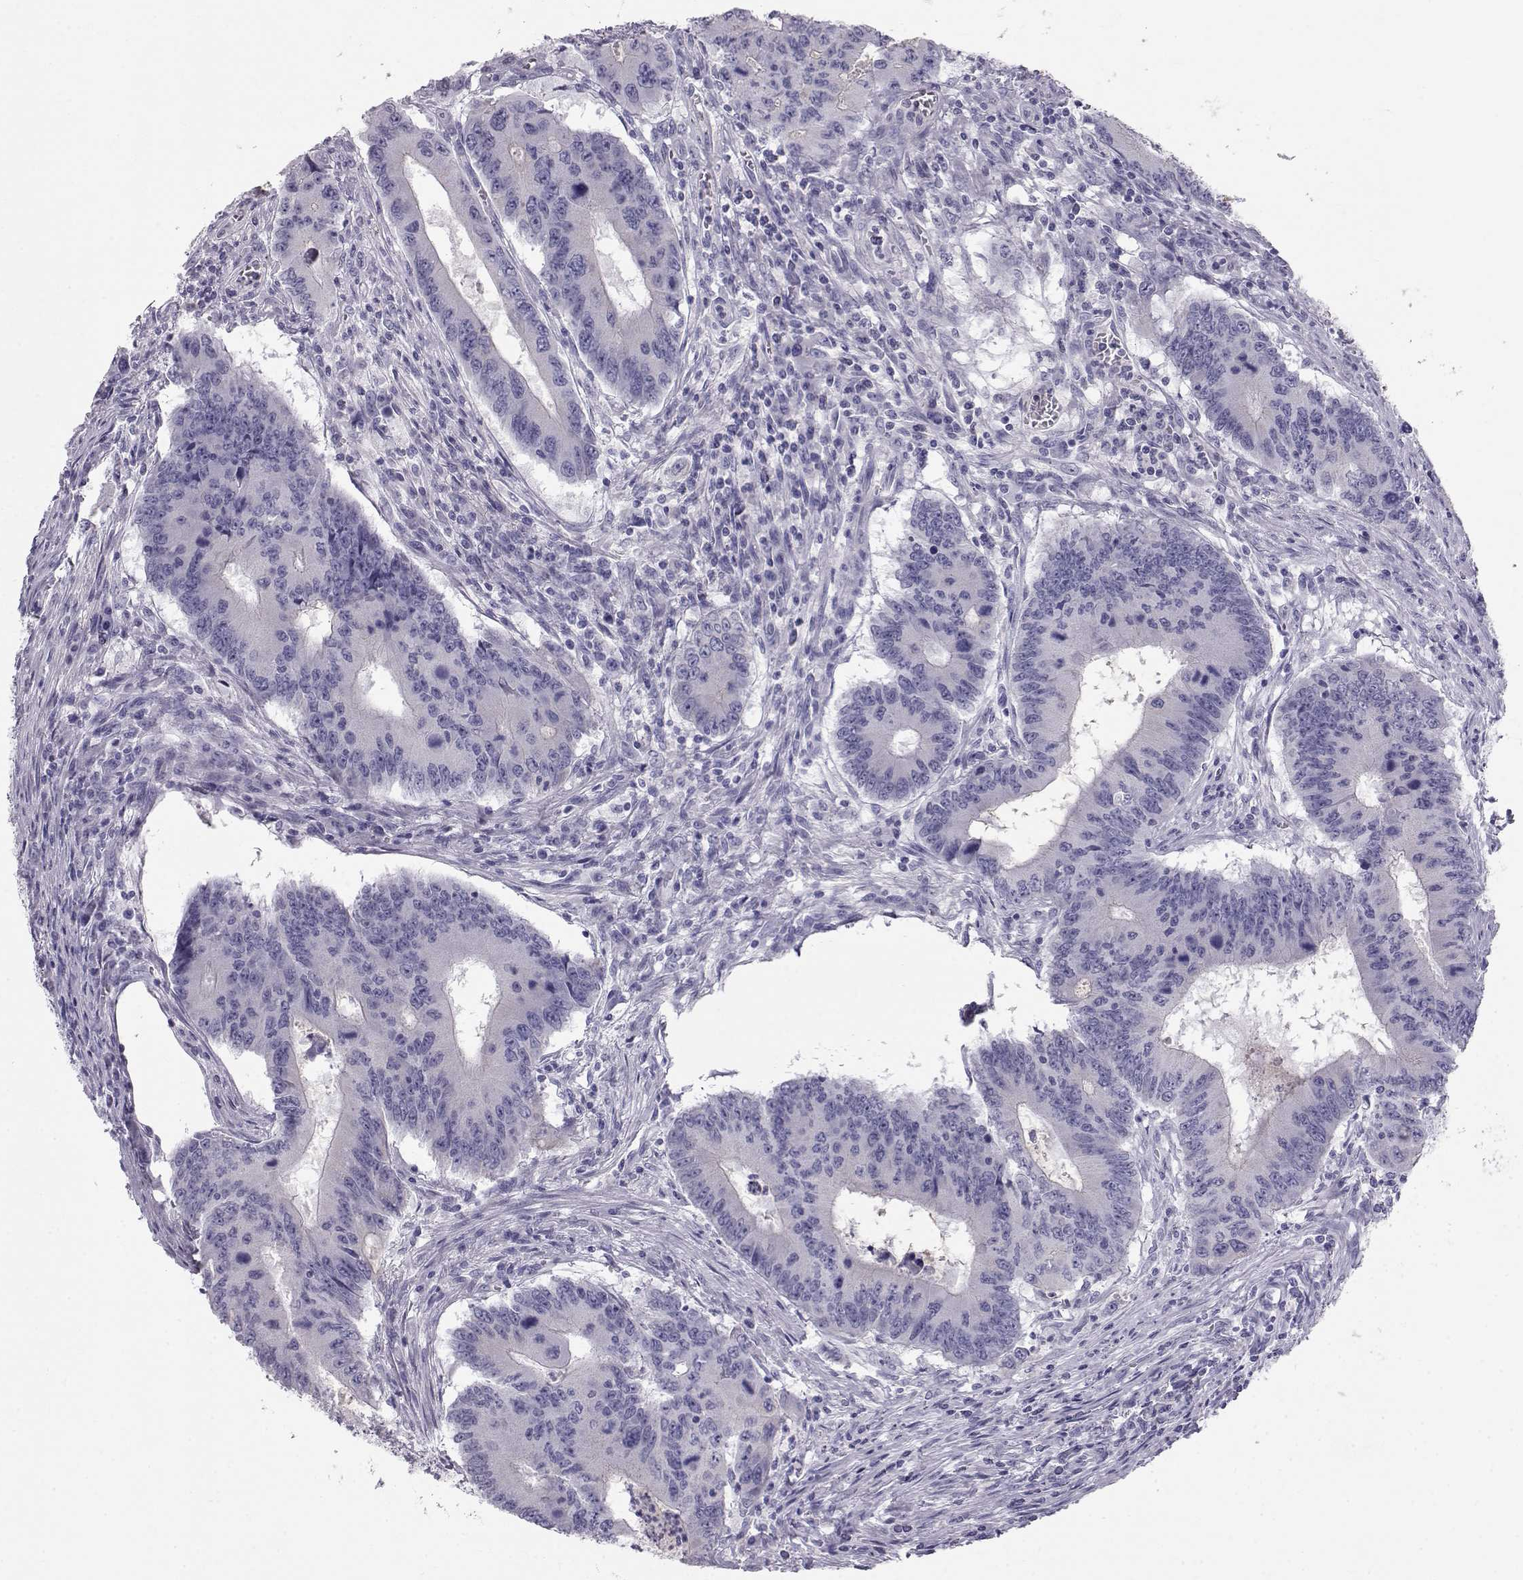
{"staining": {"intensity": "negative", "quantity": "none", "location": "none"}, "tissue": "colorectal cancer", "cell_type": "Tumor cells", "image_type": "cancer", "snomed": [{"axis": "morphology", "description": "Adenocarcinoma, NOS"}, {"axis": "topography", "description": "Colon"}], "caption": "An immunohistochemistry histopathology image of adenocarcinoma (colorectal) is shown. There is no staining in tumor cells of adenocarcinoma (colorectal).", "gene": "GPR26", "patient": {"sex": "male", "age": 53}}